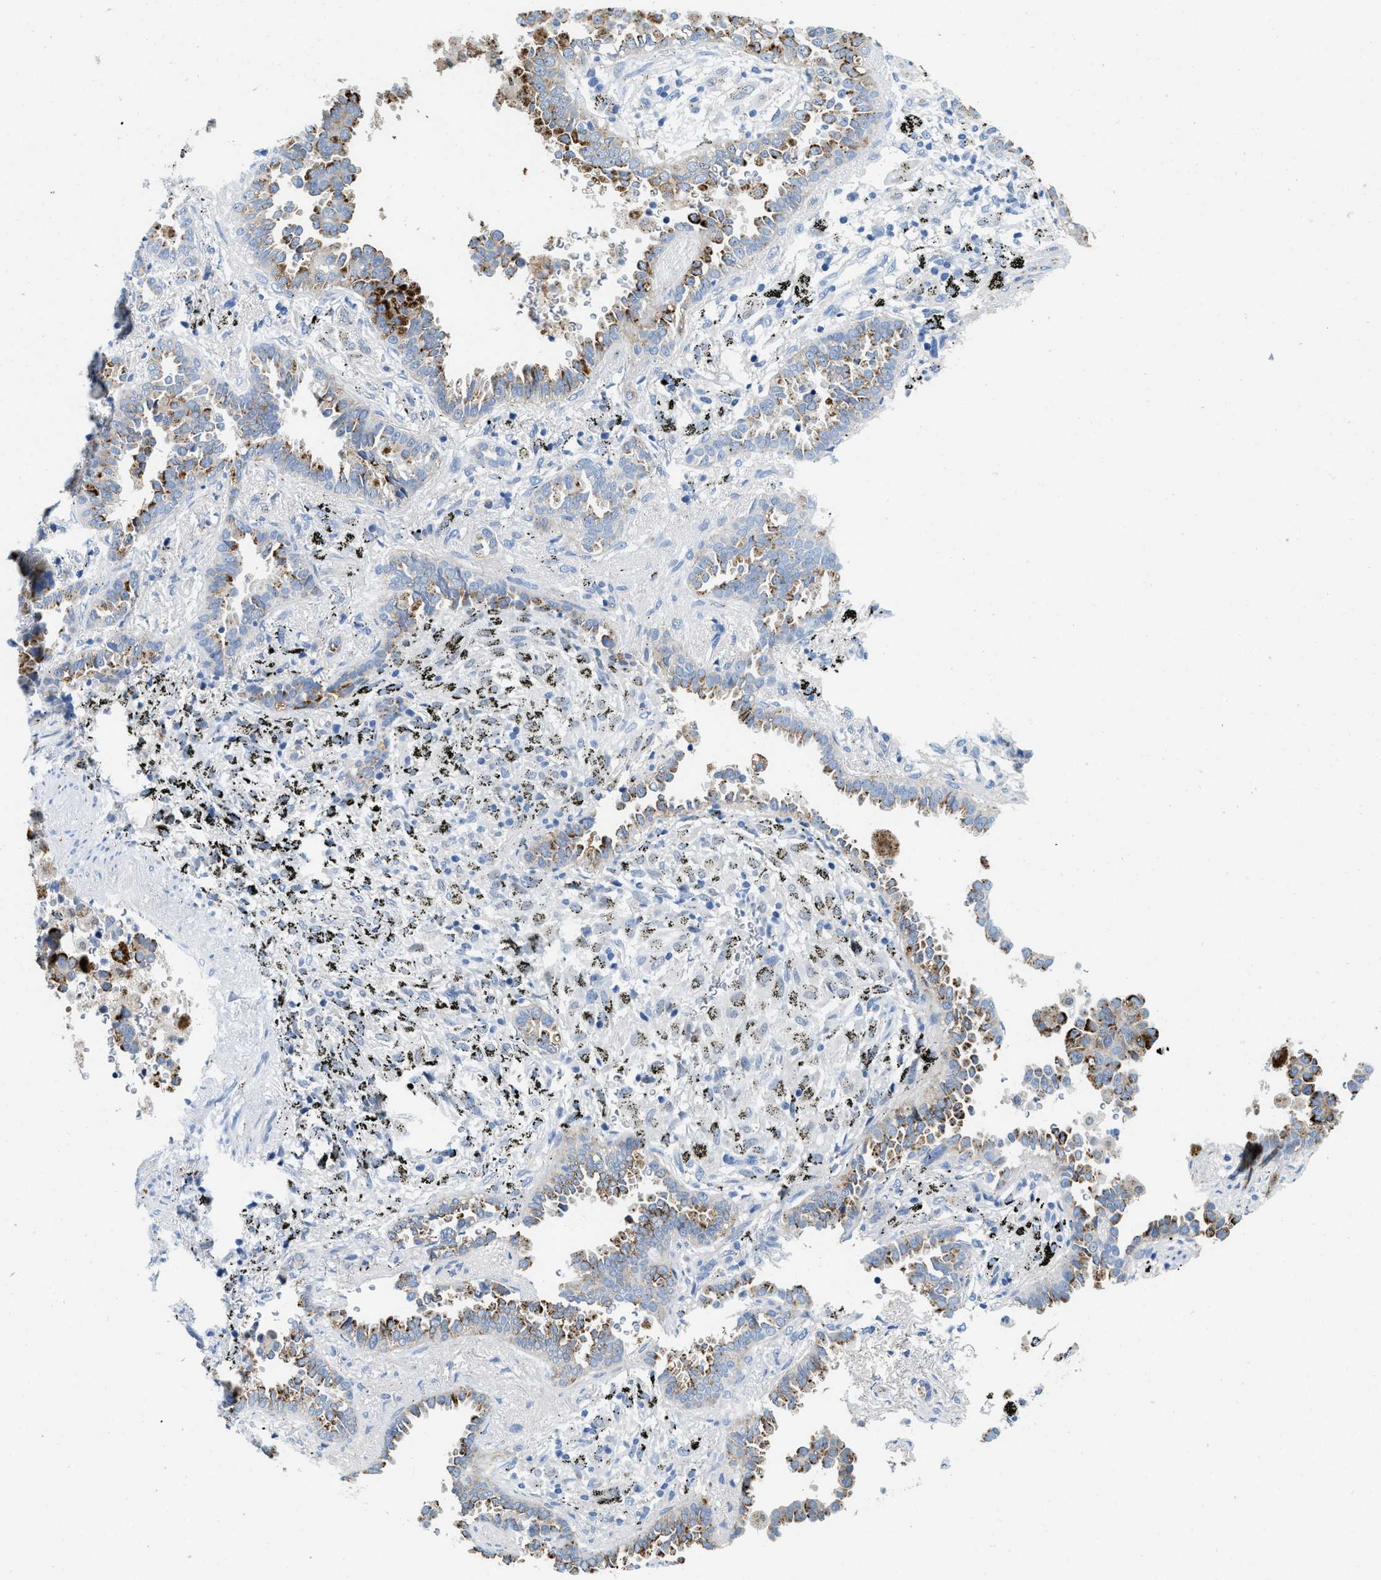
{"staining": {"intensity": "moderate", "quantity": "25%-75%", "location": "cytoplasmic/membranous"}, "tissue": "lung cancer", "cell_type": "Tumor cells", "image_type": "cancer", "snomed": [{"axis": "morphology", "description": "Normal tissue, NOS"}, {"axis": "morphology", "description": "Adenocarcinoma, NOS"}, {"axis": "topography", "description": "Lung"}], "caption": "A high-resolution micrograph shows immunohistochemistry (IHC) staining of lung cancer, which exhibits moderate cytoplasmic/membranous positivity in approximately 25%-75% of tumor cells.", "gene": "TSPAN3", "patient": {"sex": "male", "age": 59}}